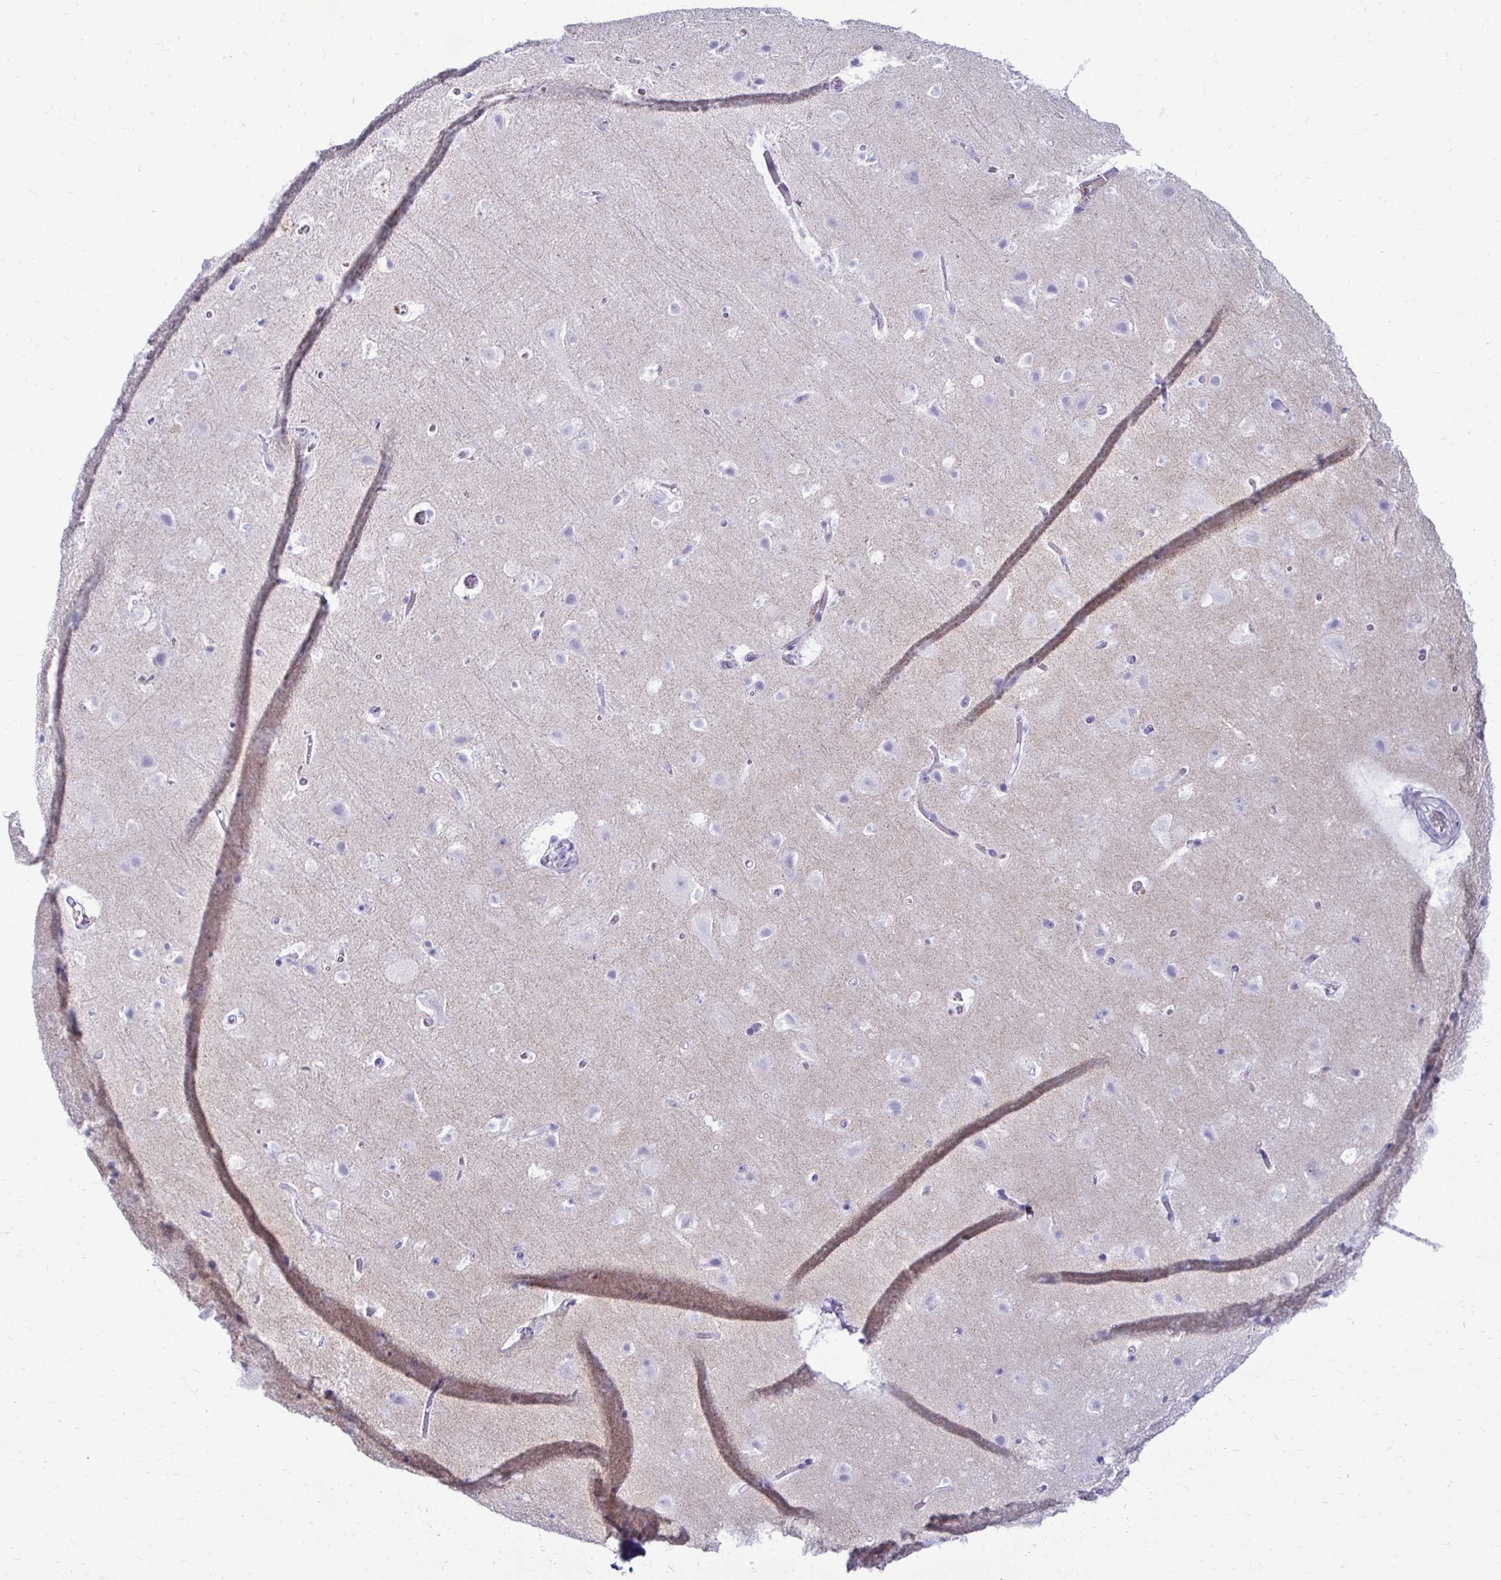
{"staining": {"intensity": "negative", "quantity": "none", "location": "none"}, "tissue": "cerebral cortex", "cell_type": "Endothelial cells", "image_type": "normal", "snomed": [{"axis": "morphology", "description": "Normal tissue, NOS"}, {"axis": "topography", "description": "Cerebral cortex"}], "caption": "Cerebral cortex stained for a protein using immunohistochemistry demonstrates no positivity endothelial cells.", "gene": "RHBDL3", "patient": {"sex": "female", "age": 42}}